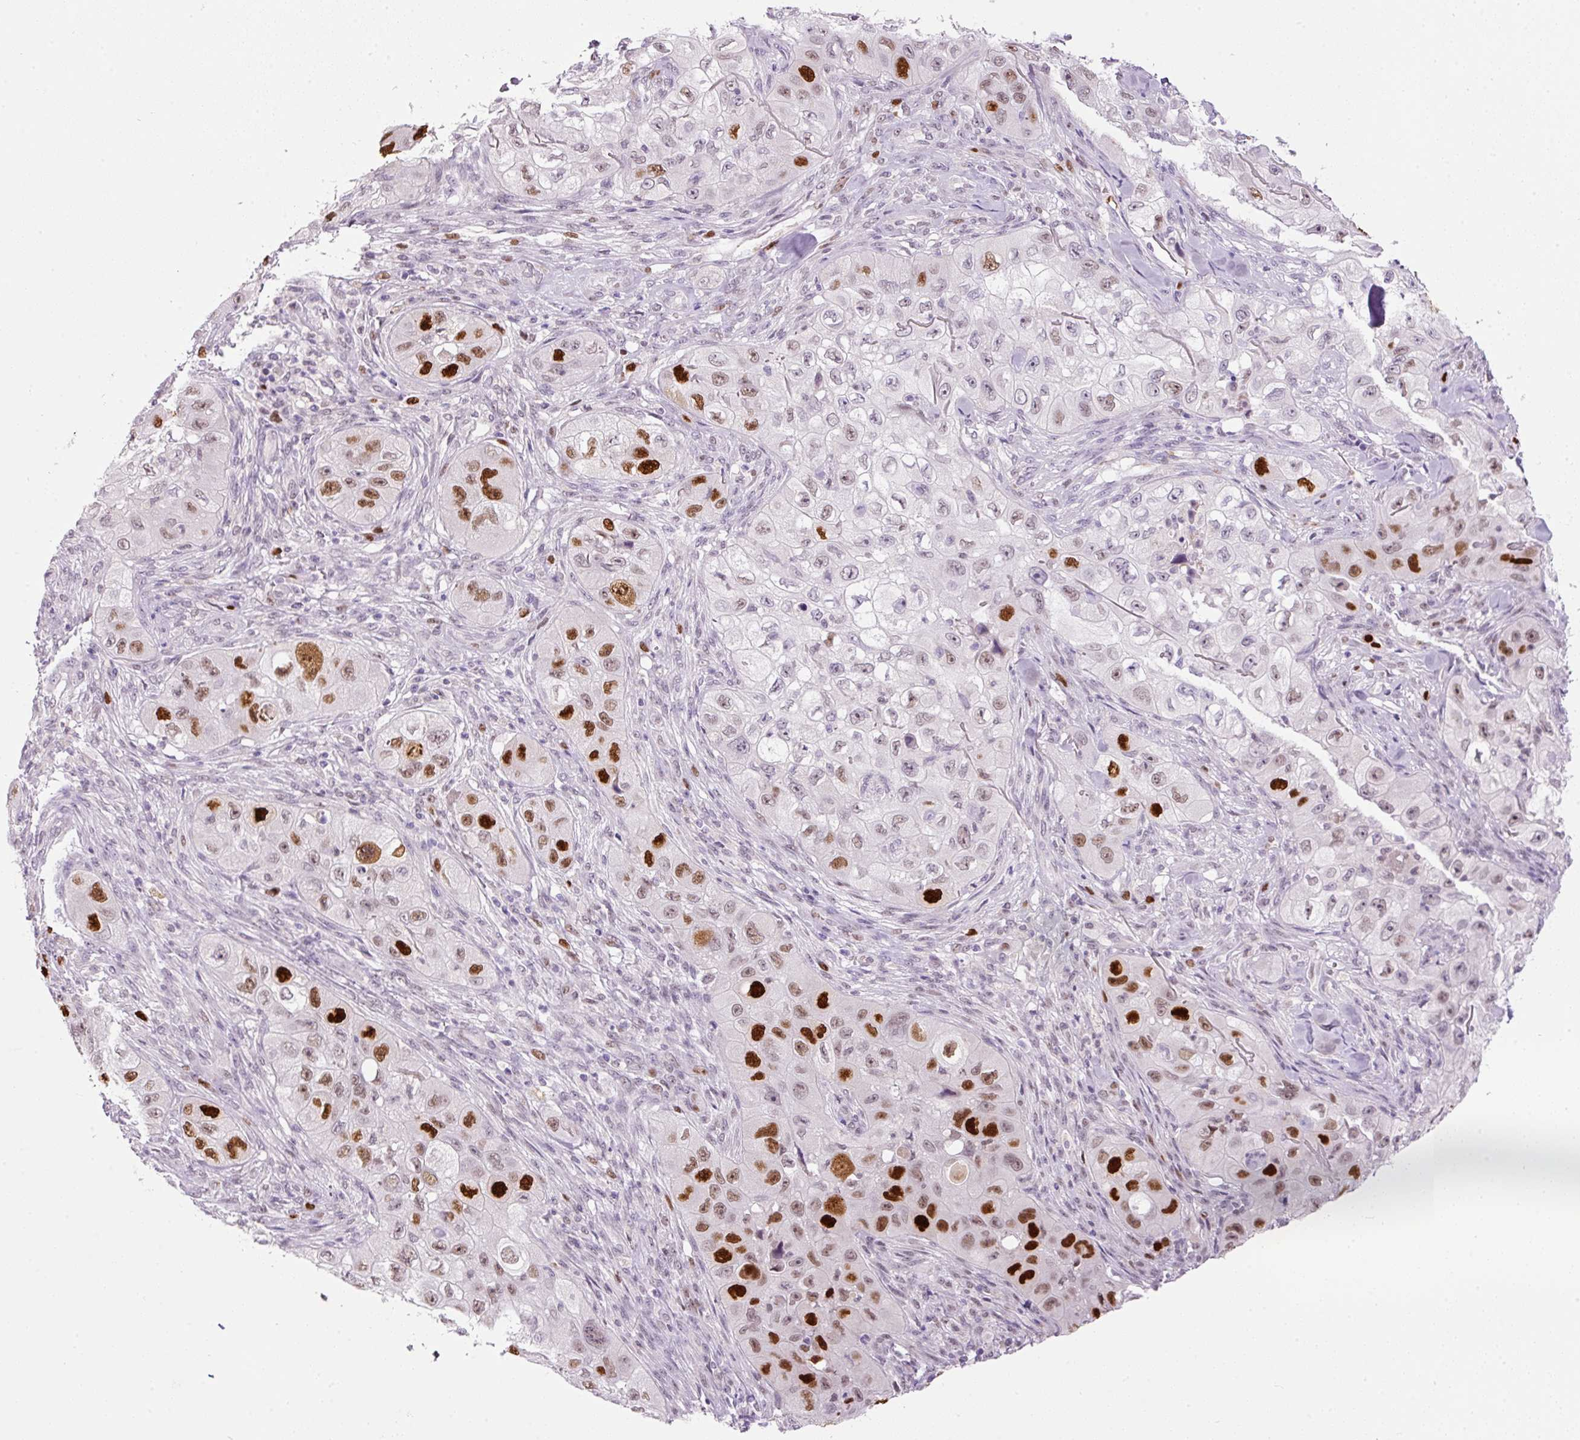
{"staining": {"intensity": "strong", "quantity": "25%-75%", "location": "nuclear"}, "tissue": "skin cancer", "cell_type": "Tumor cells", "image_type": "cancer", "snomed": [{"axis": "morphology", "description": "Squamous cell carcinoma, NOS"}, {"axis": "topography", "description": "Skin"}, {"axis": "topography", "description": "Subcutis"}], "caption": "IHC of human skin cancer demonstrates high levels of strong nuclear staining in approximately 25%-75% of tumor cells.", "gene": "KPNA2", "patient": {"sex": "male", "age": 73}}